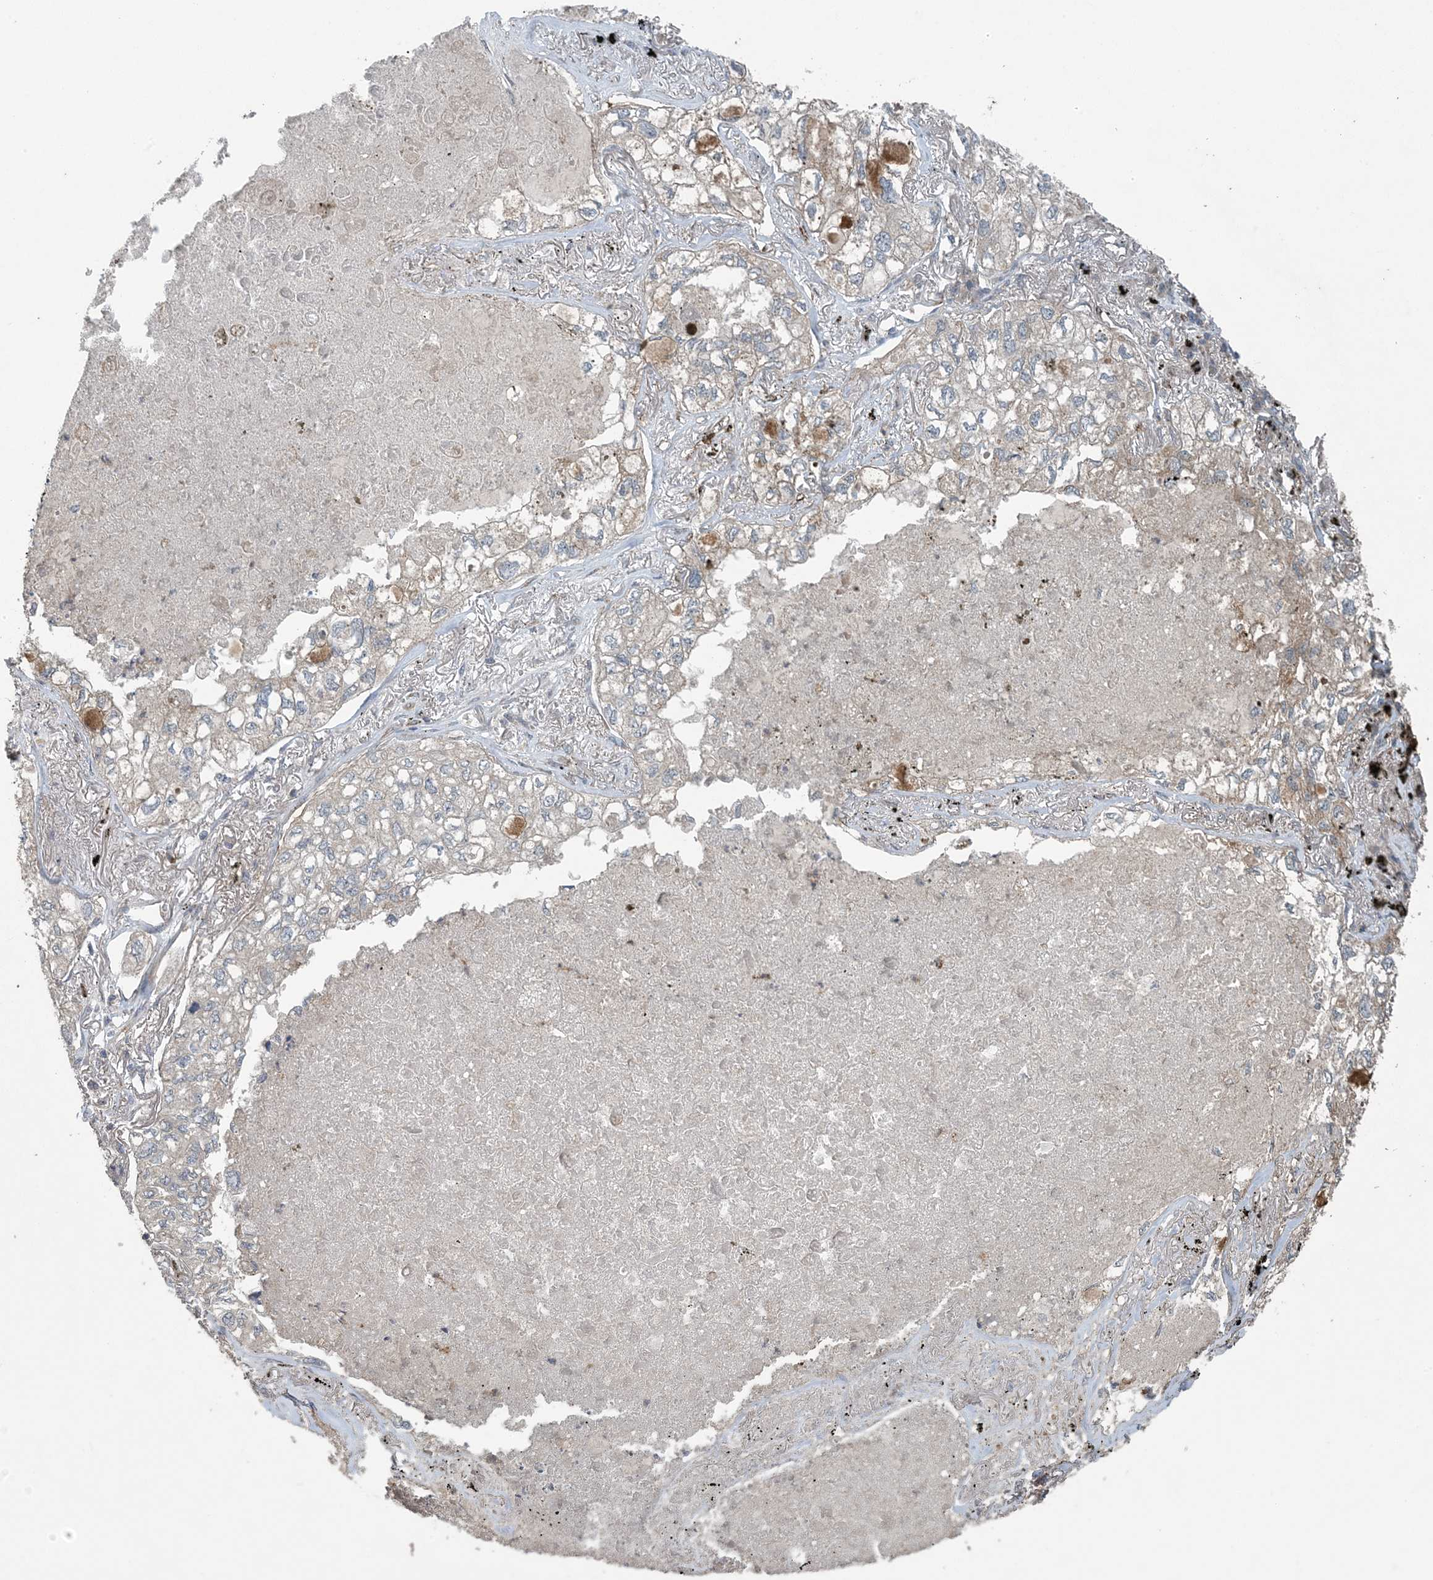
{"staining": {"intensity": "weak", "quantity": "<25%", "location": "cytoplasmic/membranous"}, "tissue": "lung cancer", "cell_type": "Tumor cells", "image_type": "cancer", "snomed": [{"axis": "morphology", "description": "Adenocarcinoma, NOS"}, {"axis": "topography", "description": "Lung"}], "caption": "IHC of human lung cancer exhibits no expression in tumor cells.", "gene": "MYO9B", "patient": {"sex": "male", "age": 65}}